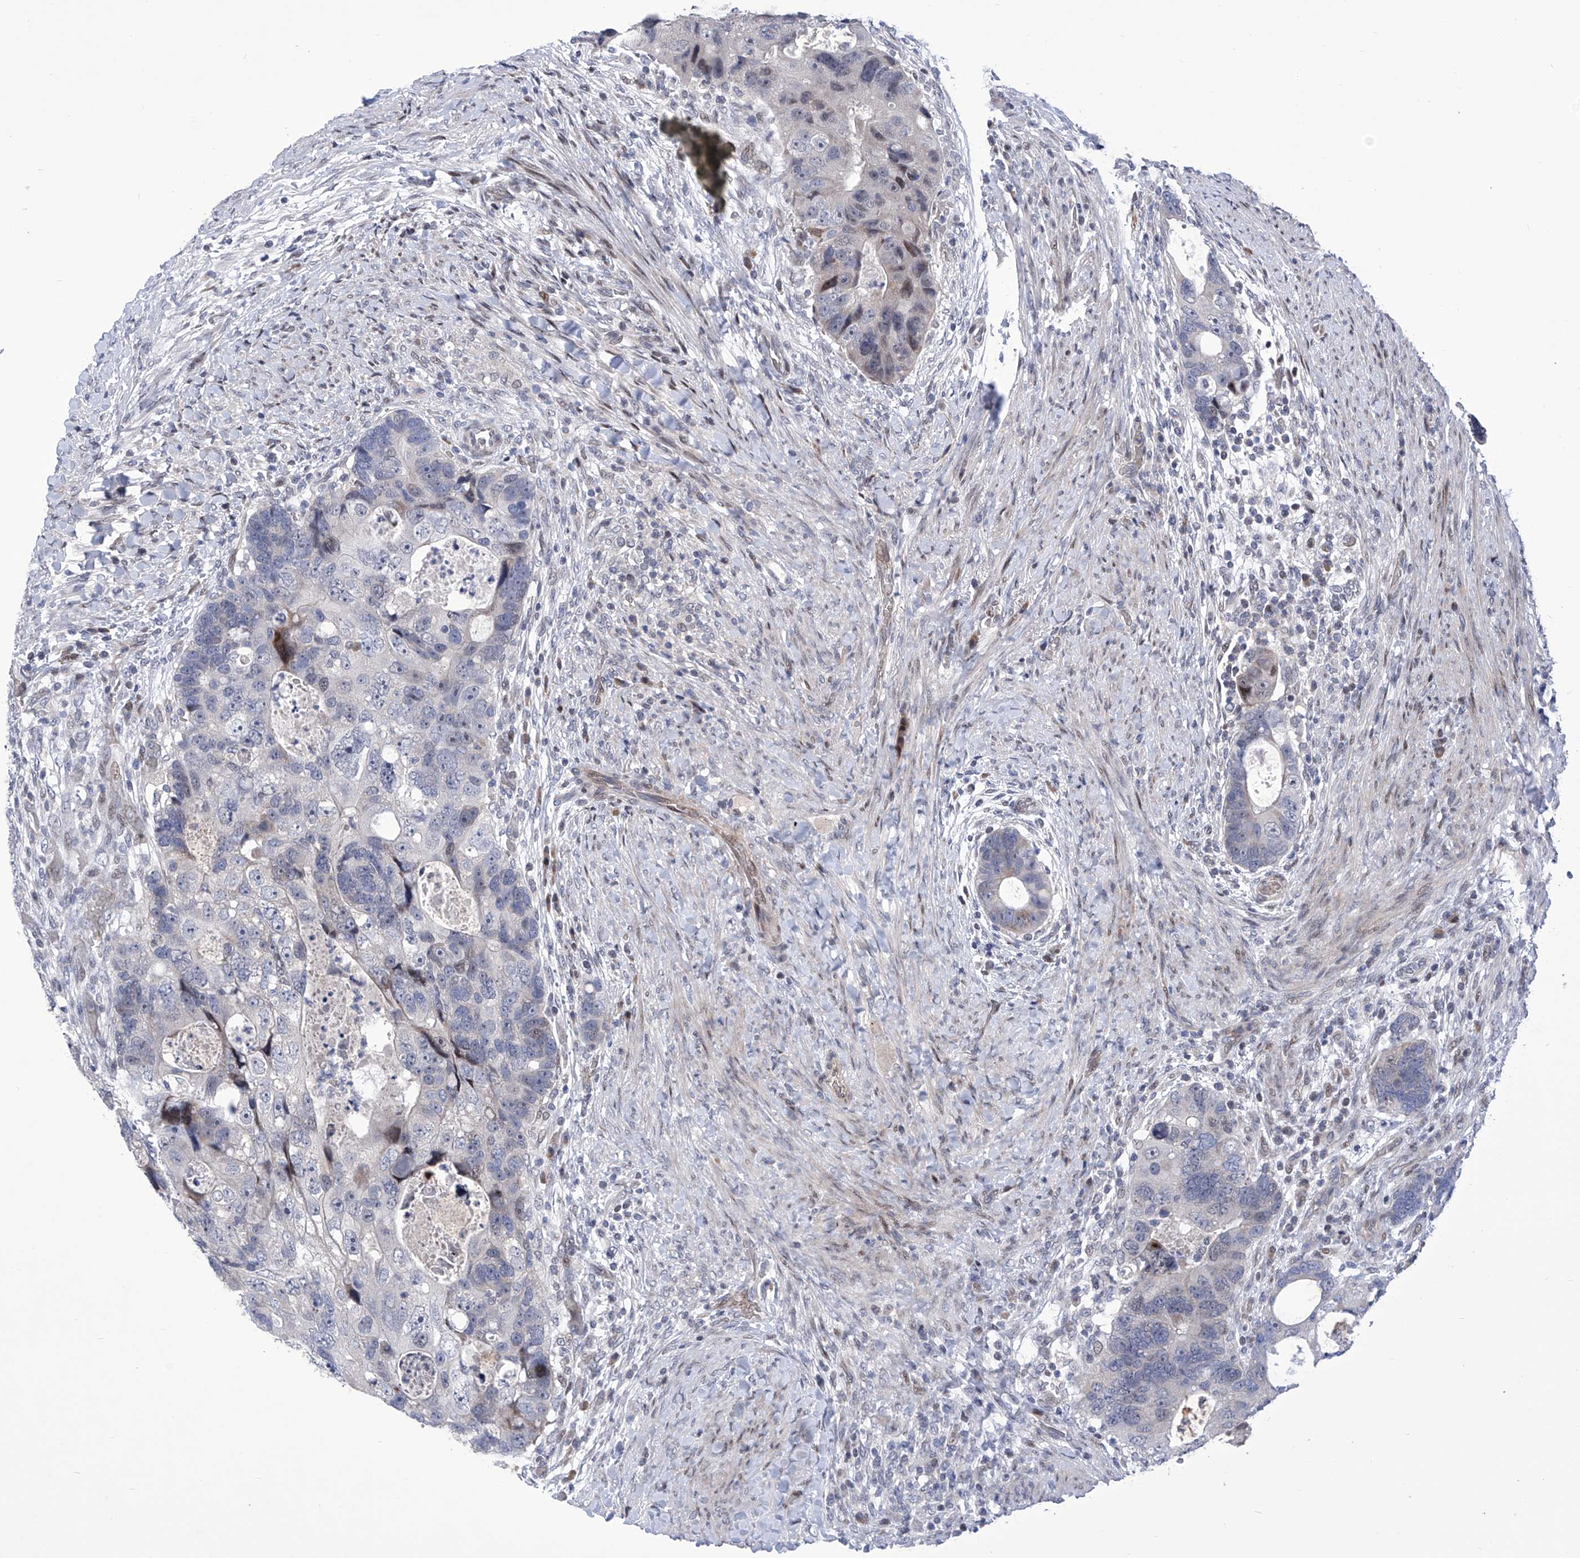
{"staining": {"intensity": "moderate", "quantity": "<25%", "location": "nuclear"}, "tissue": "colorectal cancer", "cell_type": "Tumor cells", "image_type": "cancer", "snomed": [{"axis": "morphology", "description": "Adenocarcinoma, NOS"}, {"axis": "topography", "description": "Rectum"}], "caption": "Immunohistochemistry (DAB (3,3'-diaminobenzidine)) staining of human colorectal cancer demonstrates moderate nuclear protein staining in approximately <25% of tumor cells.", "gene": "NUFIP1", "patient": {"sex": "male", "age": 59}}